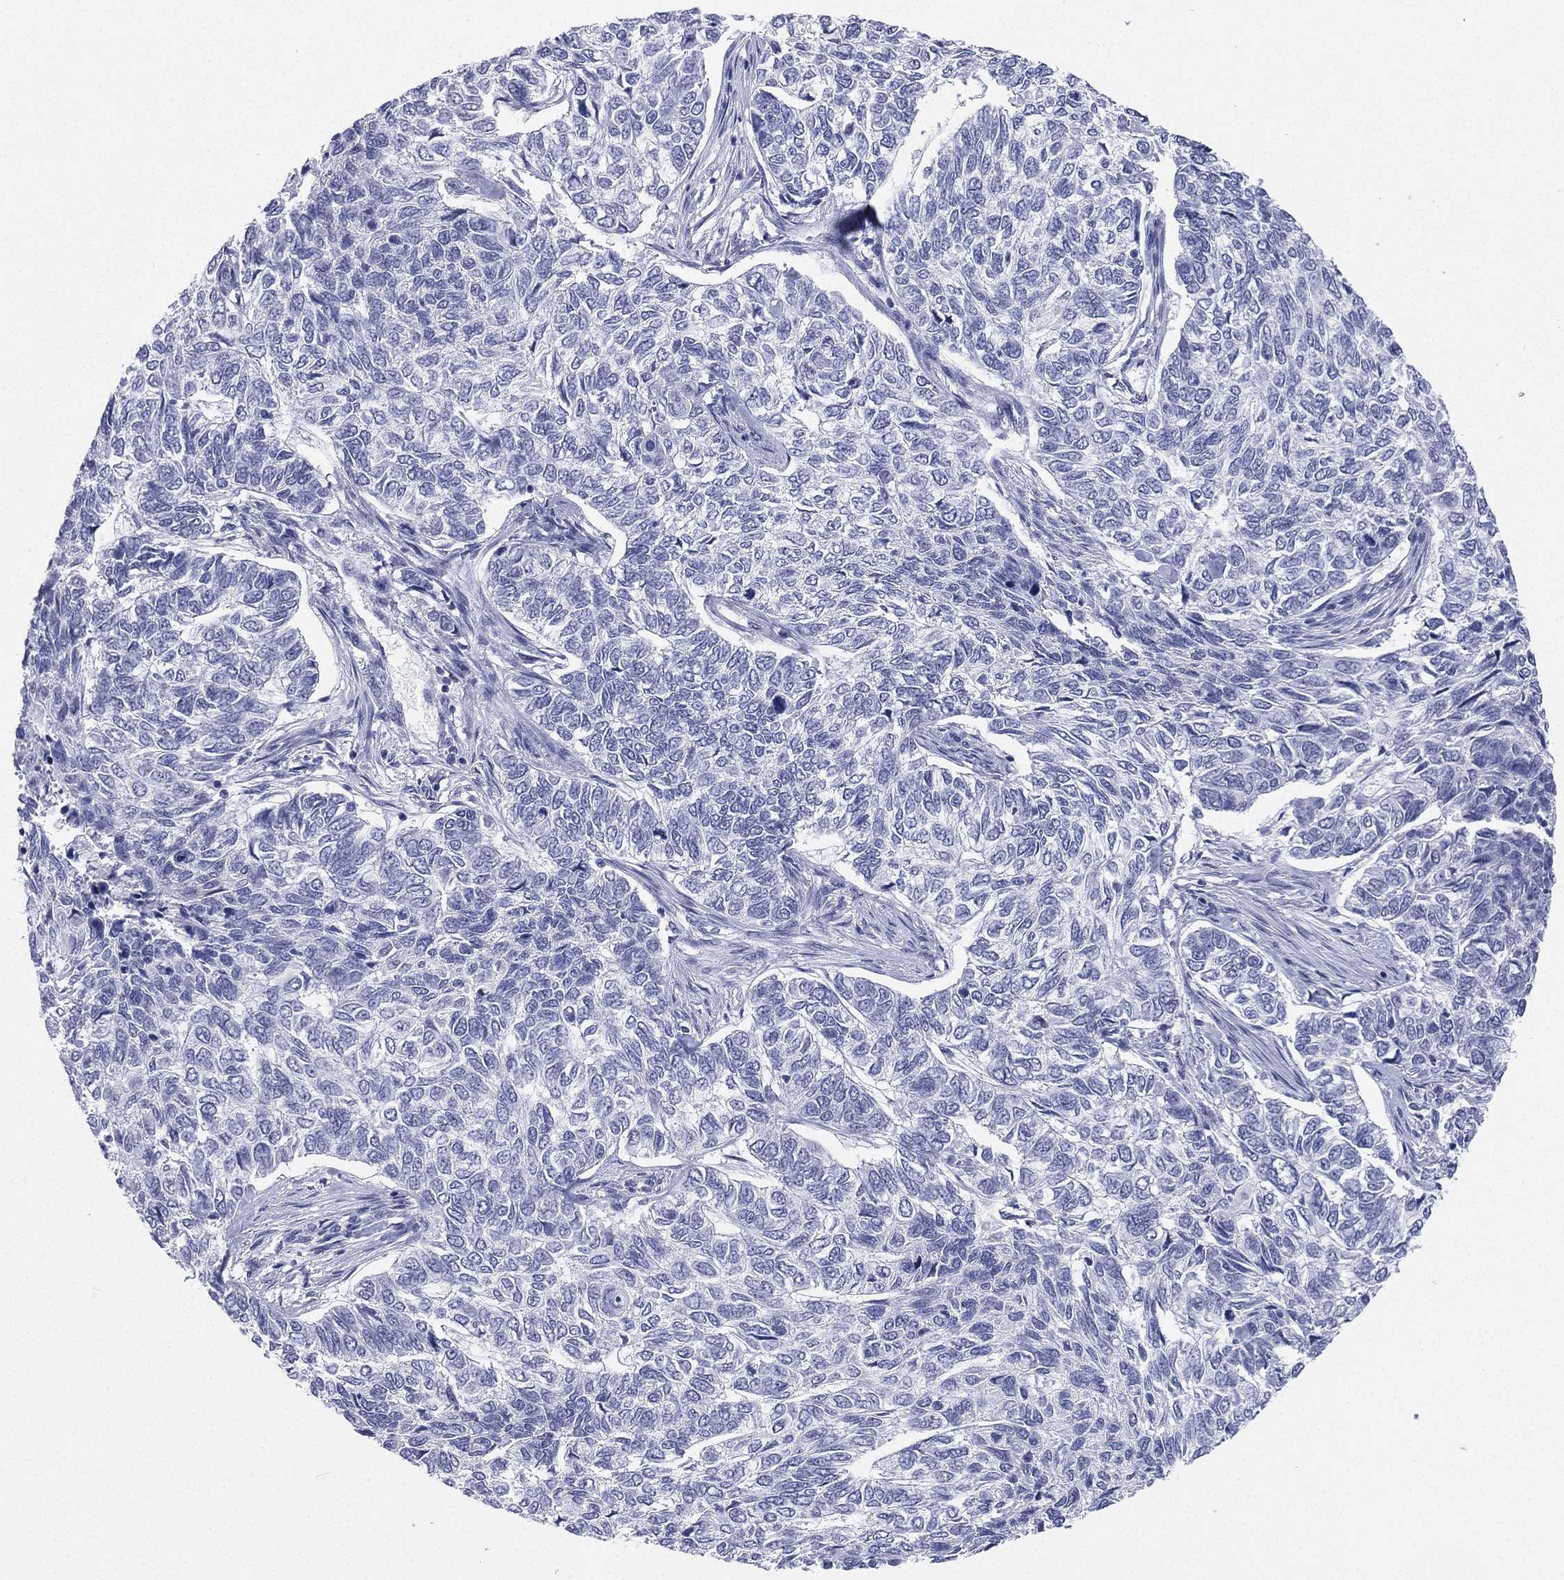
{"staining": {"intensity": "negative", "quantity": "none", "location": "none"}, "tissue": "skin cancer", "cell_type": "Tumor cells", "image_type": "cancer", "snomed": [{"axis": "morphology", "description": "Basal cell carcinoma"}, {"axis": "topography", "description": "Skin"}], "caption": "Immunohistochemical staining of skin cancer (basal cell carcinoma) shows no significant staining in tumor cells. The staining was performed using DAB (3,3'-diaminobenzidine) to visualize the protein expression in brown, while the nuclei were stained in blue with hematoxylin (Magnification: 20x).", "gene": "CD22", "patient": {"sex": "female", "age": 65}}